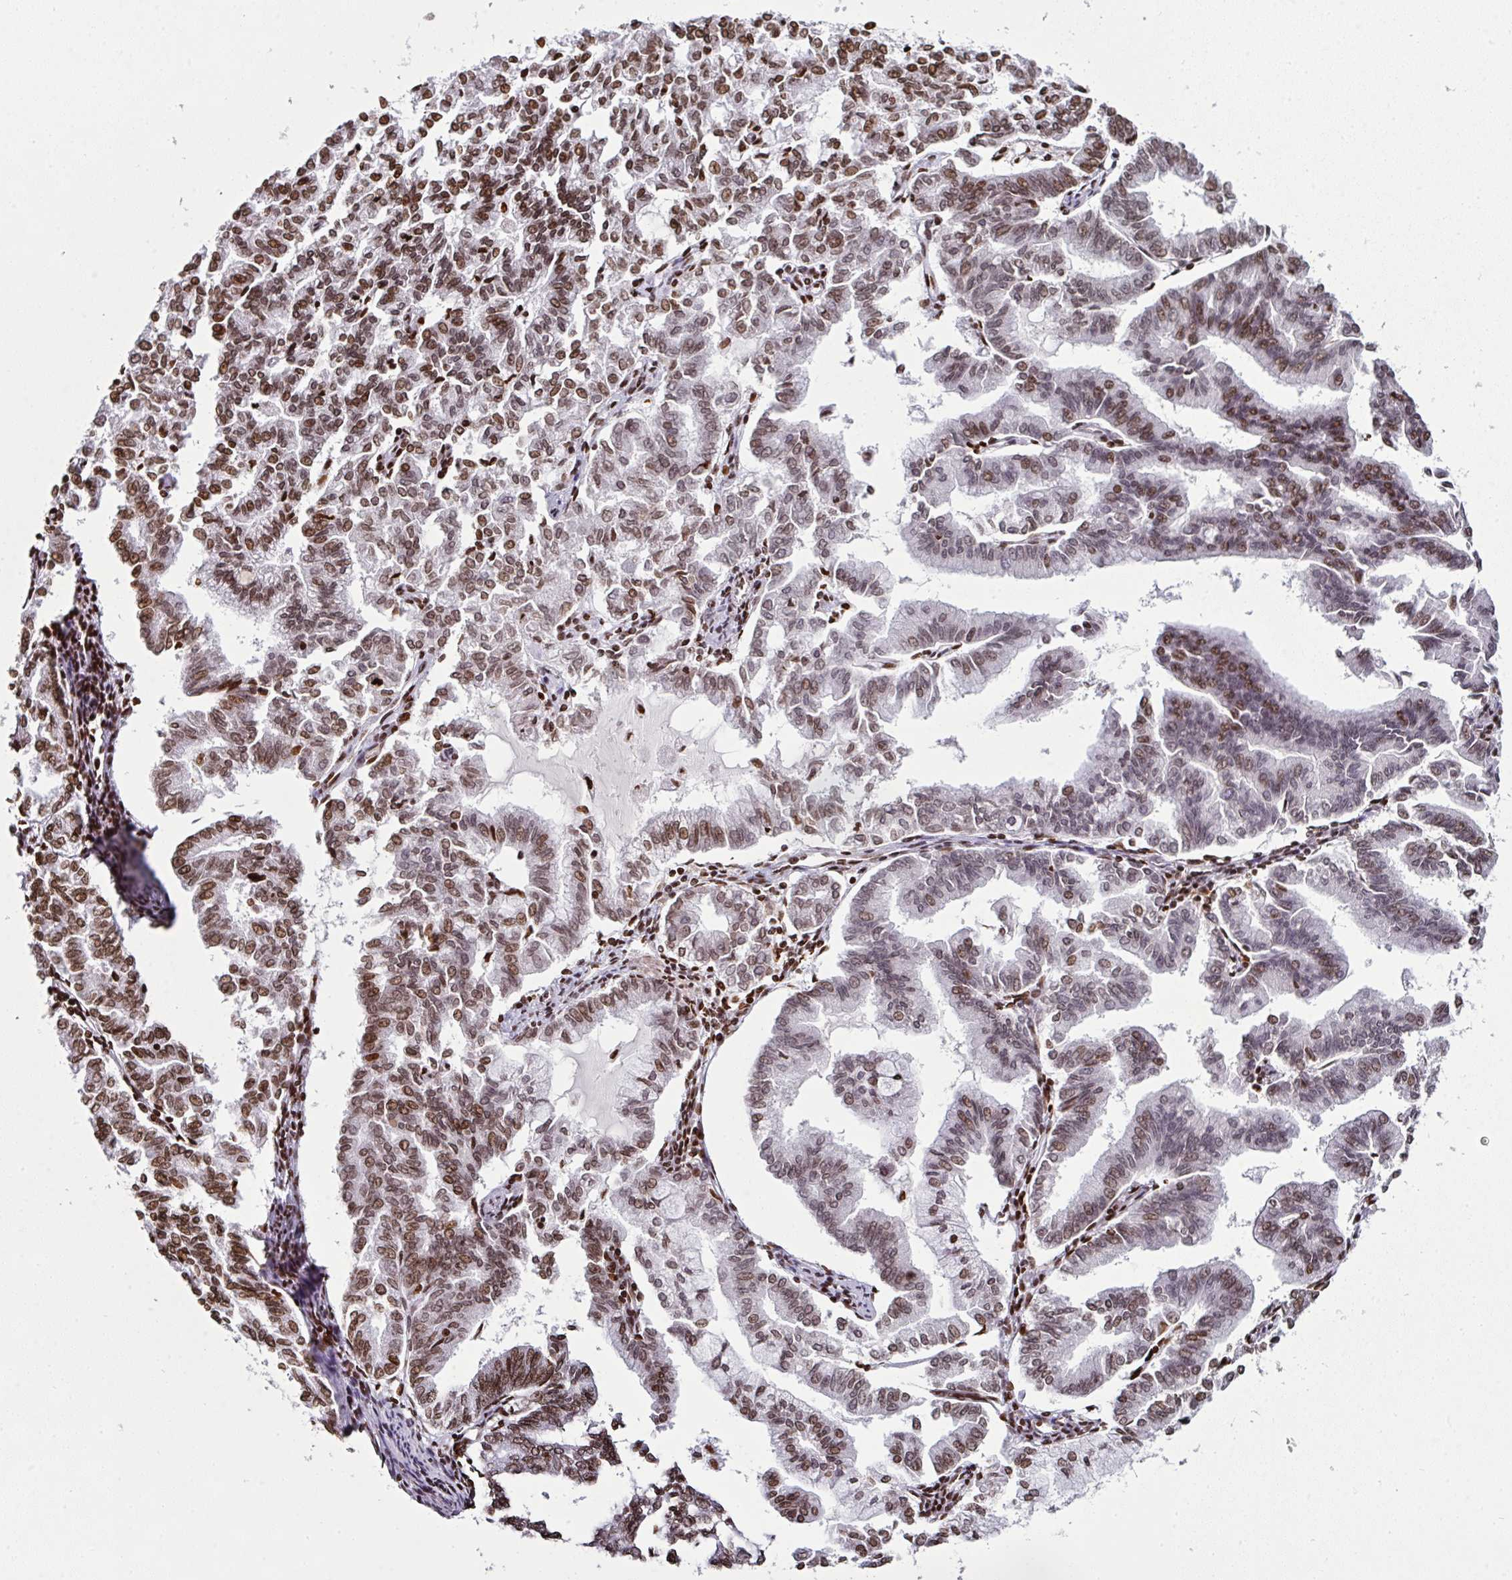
{"staining": {"intensity": "moderate", "quantity": "25%-75%", "location": "nuclear"}, "tissue": "endometrial cancer", "cell_type": "Tumor cells", "image_type": "cancer", "snomed": [{"axis": "morphology", "description": "Adenocarcinoma, NOS"}, {"axis": "topography", "description": "Endometrium"}], "caption": "Endometrial adenocarcinoma stained with a protein marker exhibits moderate staining in tumor cells.", "gene": "RASL11A", "patient": {"sex": "female", "age": 79}}